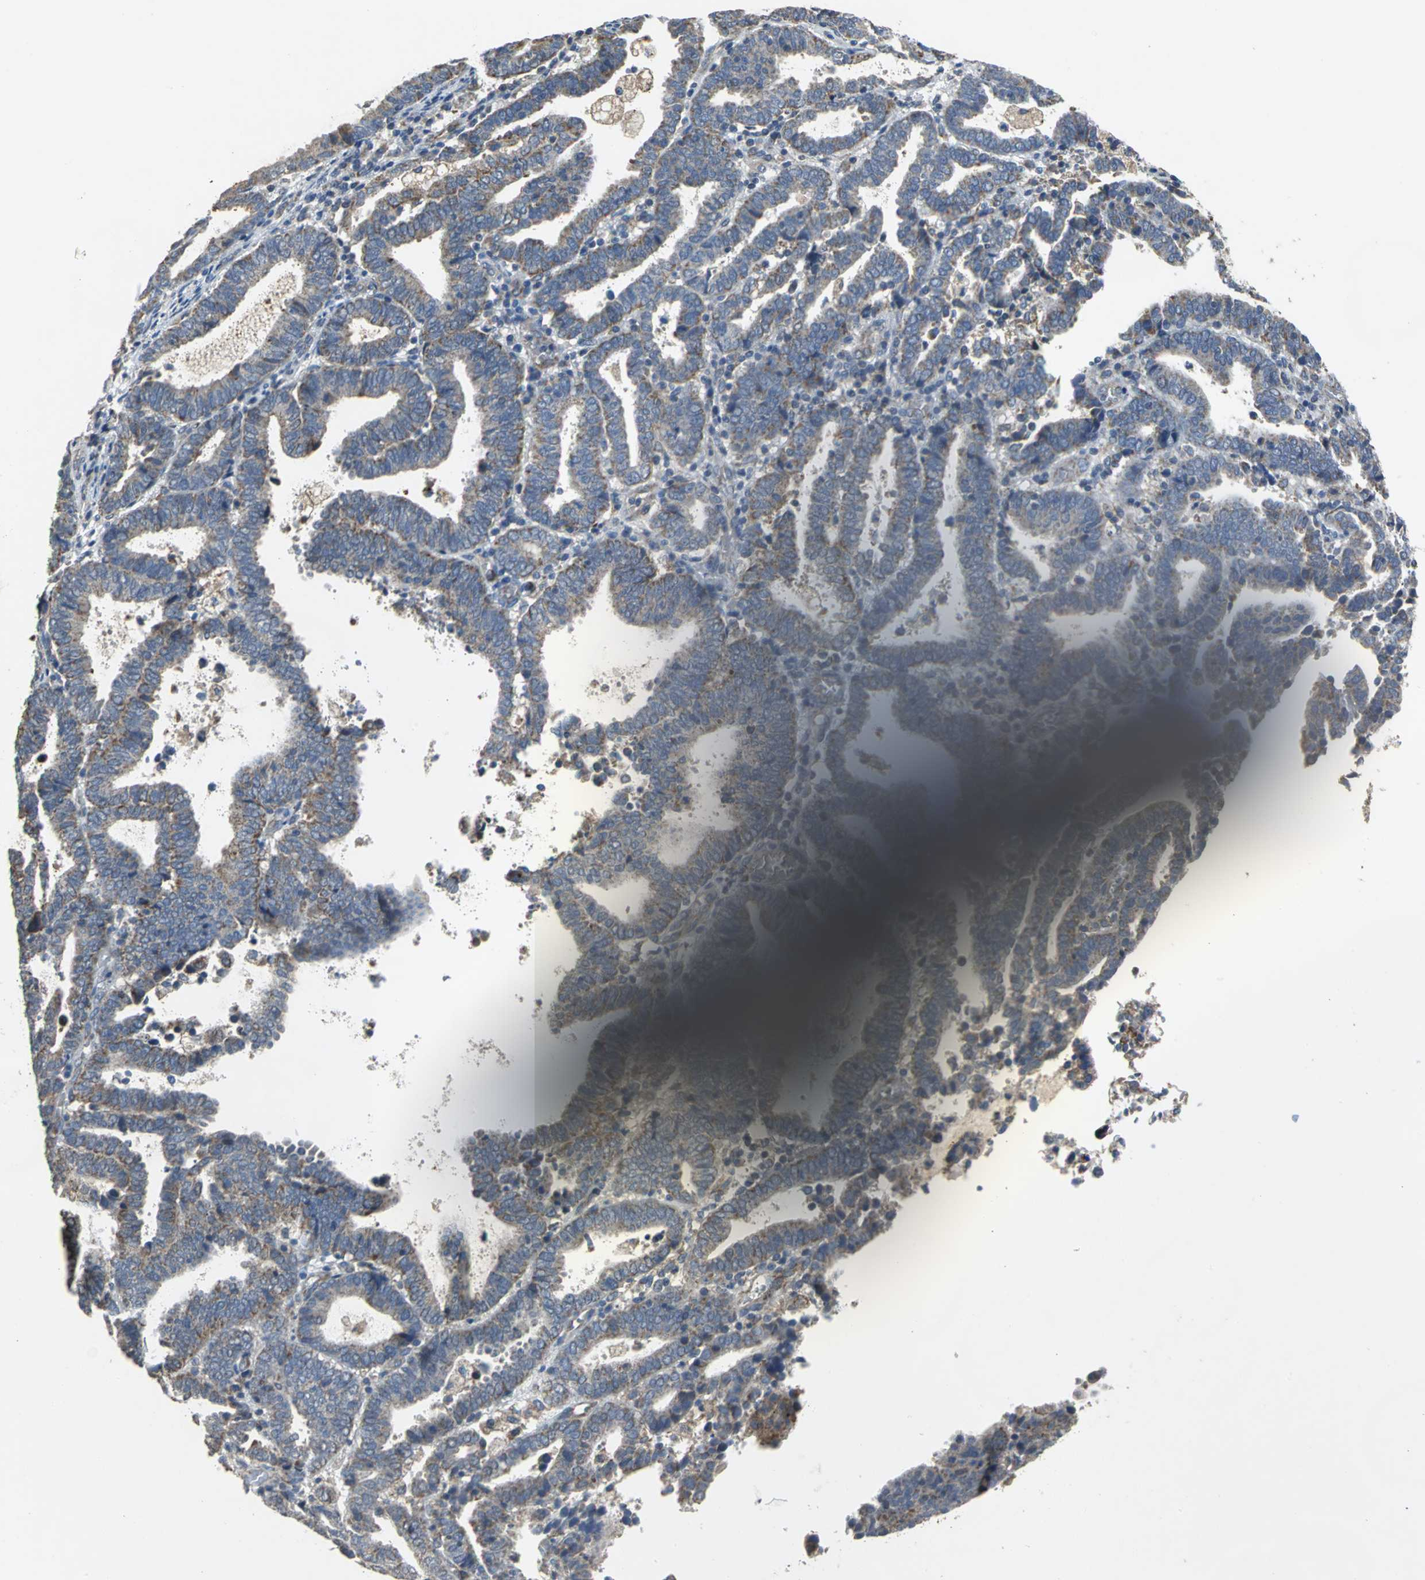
{"staining": {"intensity": "moderate", "quantity": "25%-75%", "location": "cytoplasmic/membranous"}, "tissue": "endometrial cancer", "cell_type": "Tumor cells", "image_type": "cancer", "snomed": [{"axis": "morphology", "description": "Adenocarcinoma, NOS"}, {"axis": "topography", "description": "Uterus"}], "caption": "DAB immunohistochemical staining of human endometrial adenocarcinoma demonstrates moderate cytoplasmic/membranous protein positivity in approximately 25%-75% of tumor cells.", "gene": "NDUFB5", "patient": {"sex": "female", "age": 83}}